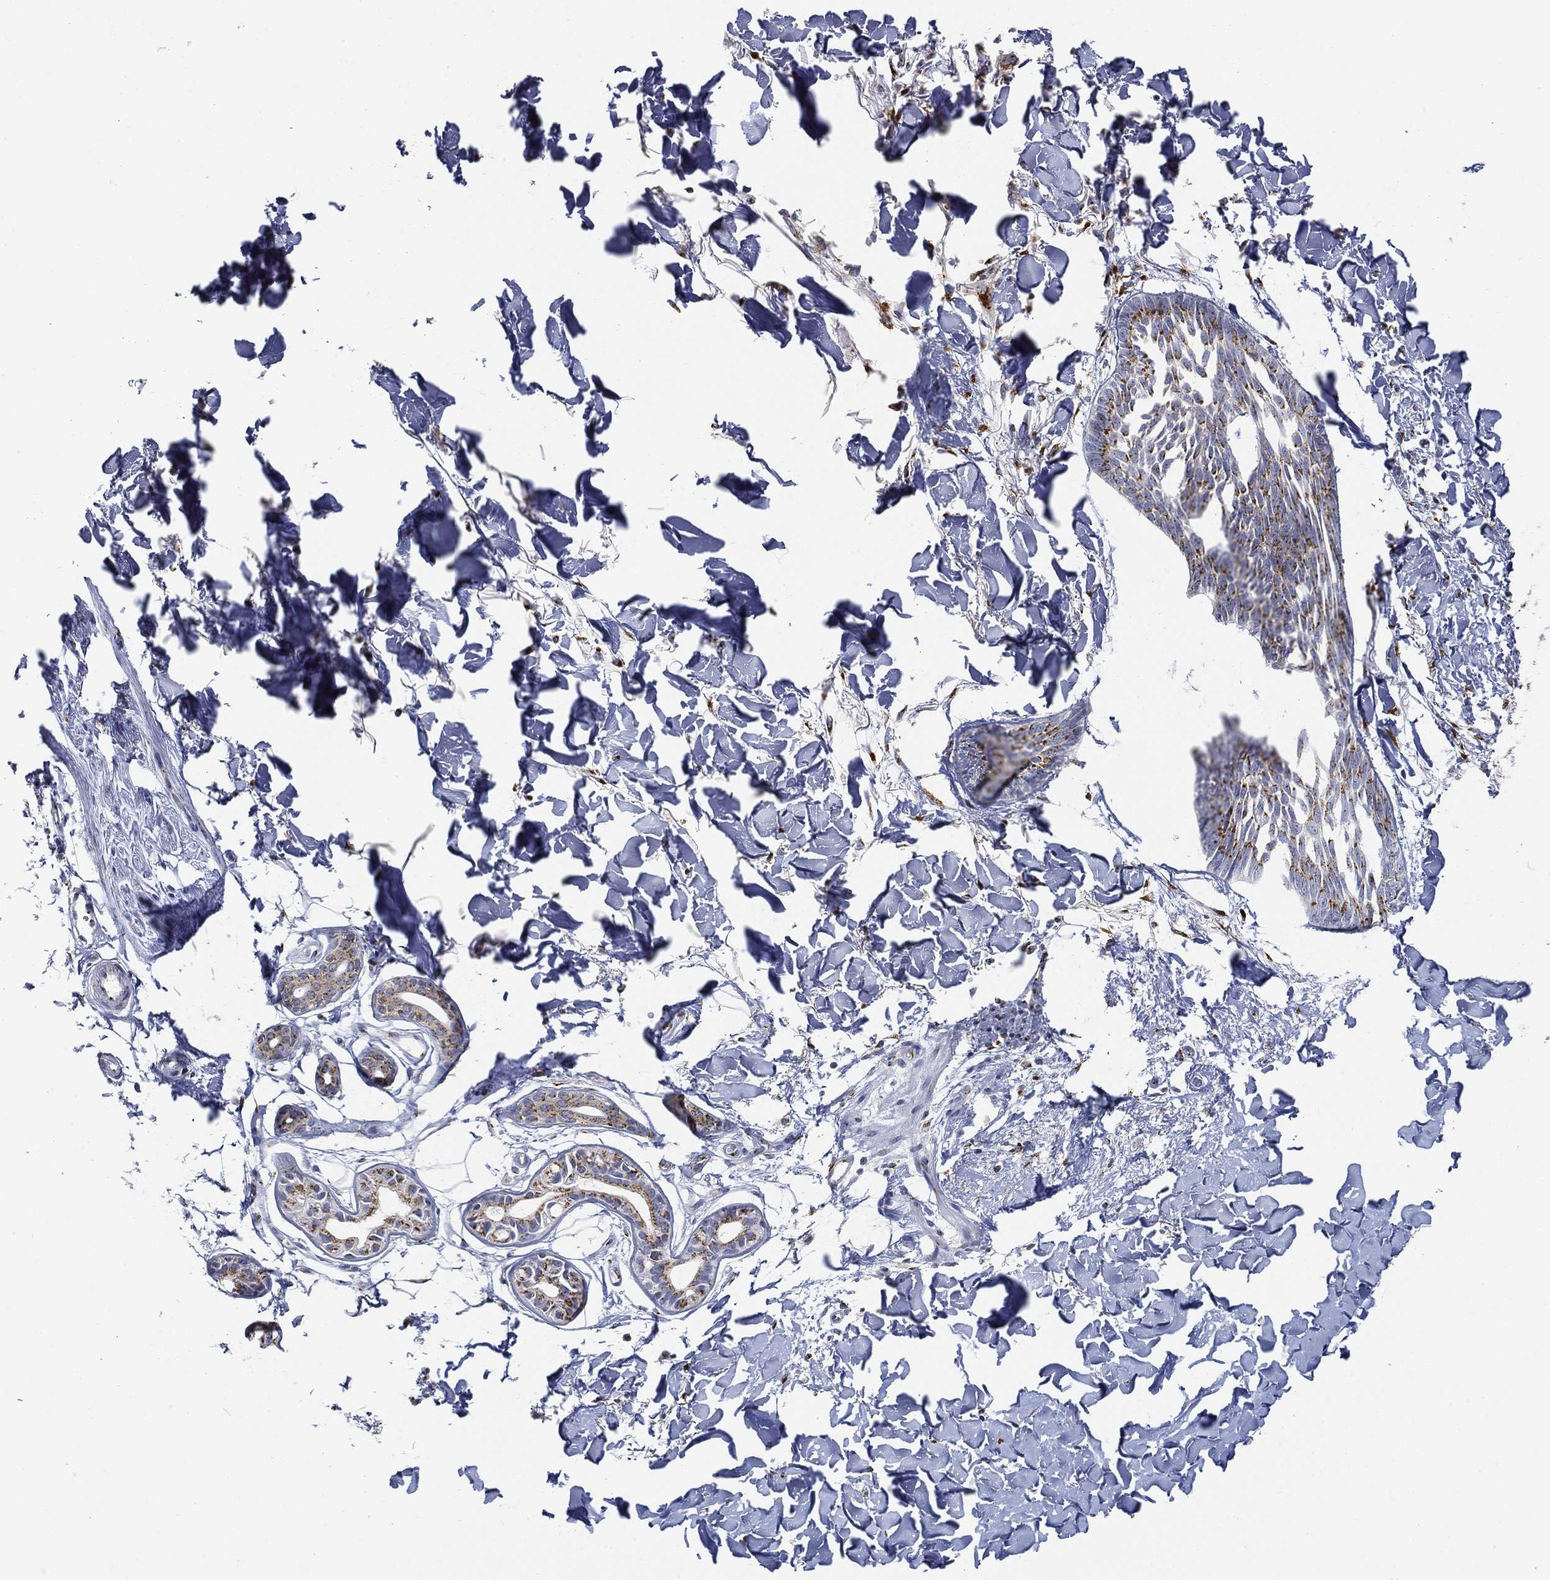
{"staining": {"intensity": "moderate", "quantity": ">75%", "location": "cytoplasmic/membranous"}, "tissue": "skin cancer", "cell_type": "Tumor cells", "image_type": "cancer", "snomed": [{"axis": "morphology", "description": "Normal tissue, NOS"}, {"axis": "morphology", "description": "Basal cell carcinoma"}, {"axis": "topography", "description": "Skin"}], "caption": "Immunohistochemistry (IHC) of basal cell carcinoma (skin) exhibits medium levels of moderate cytoplasmic/membranous positivity in approximately >75% of tumor cells.", "gene": "TICAM1", "patient": {"sex": "male", "age": 84}}